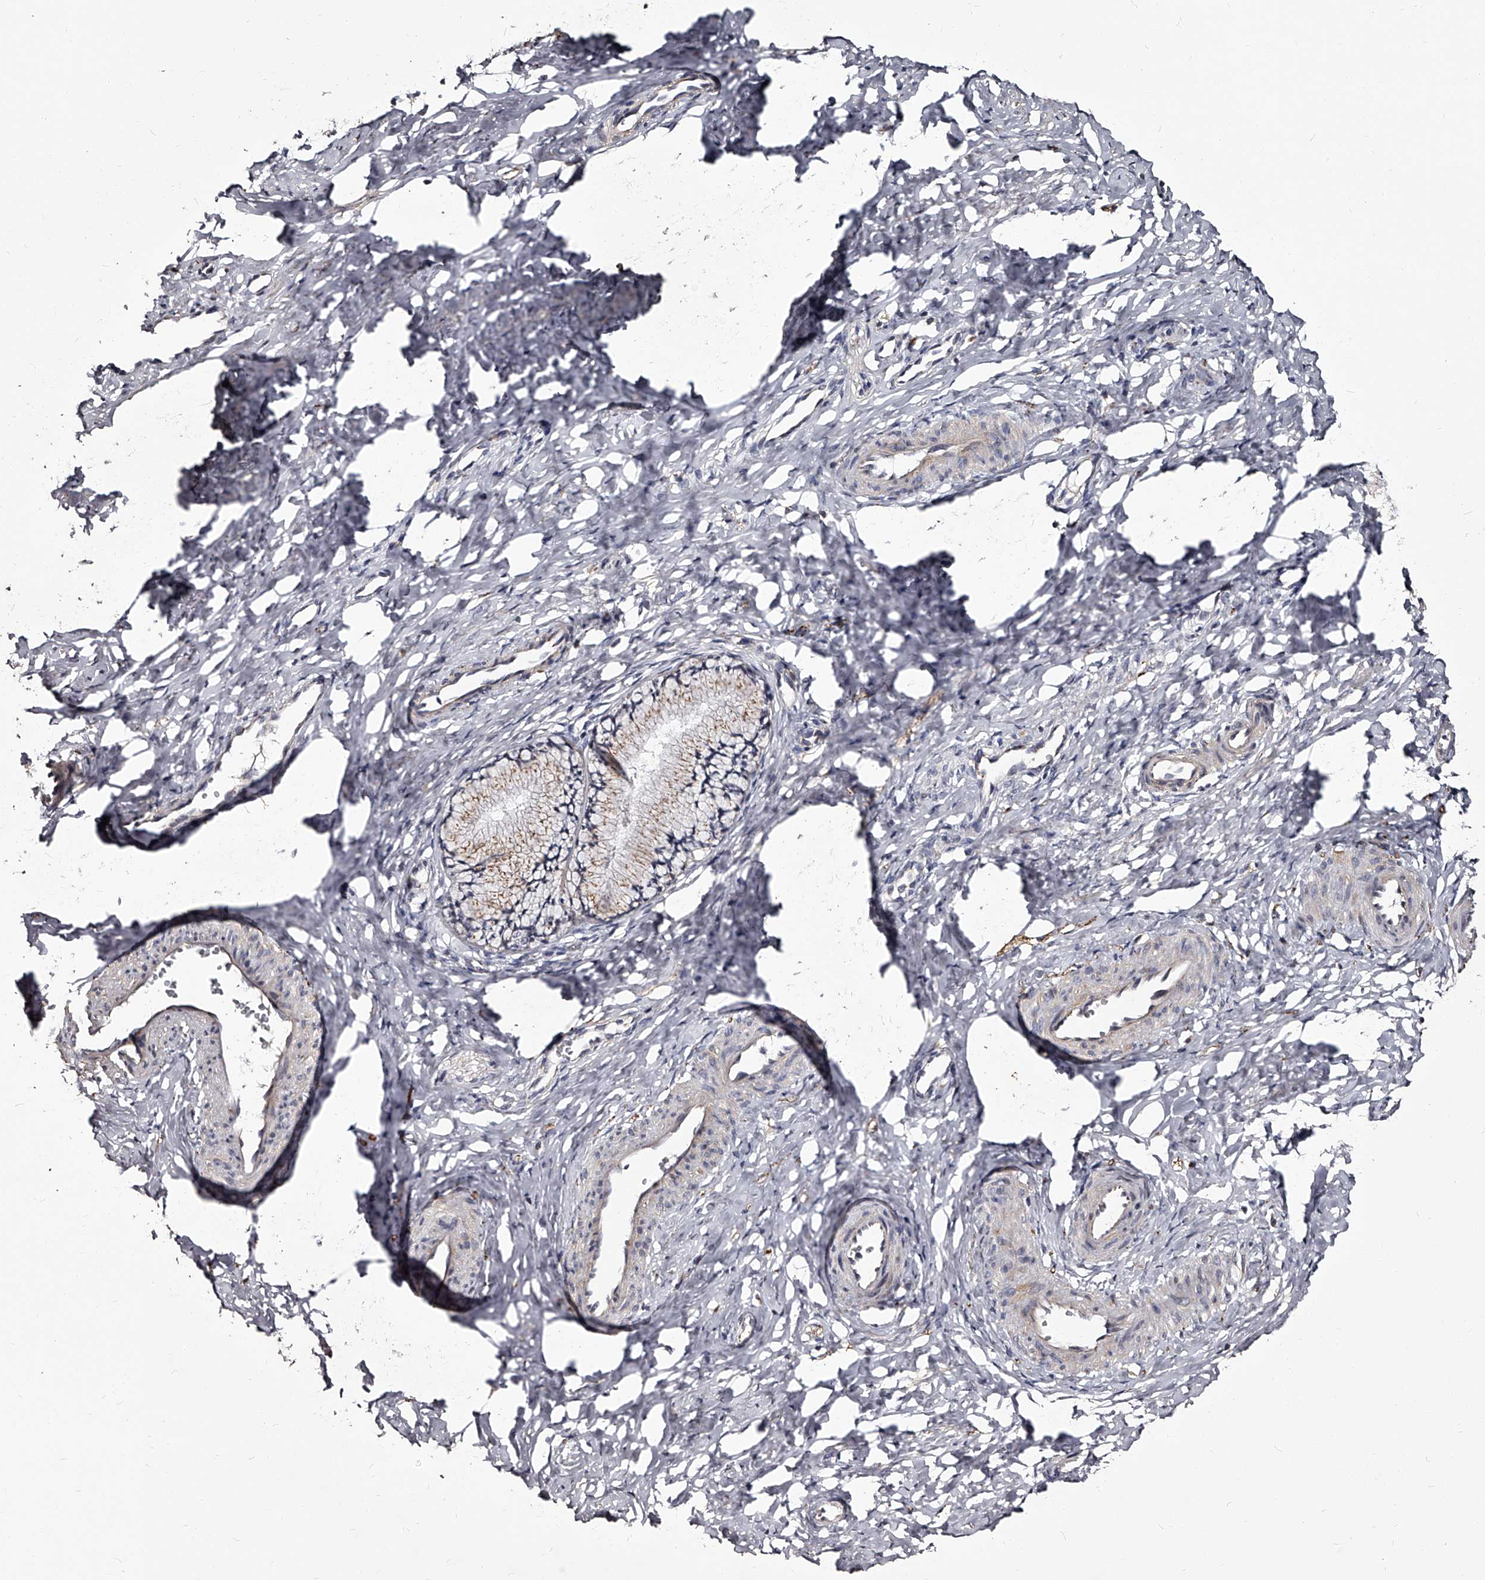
{"staining": {"intensity": "negative", "quantity": "none", "location": "none"}, "tissue": "cervix", "cell_type": "Glandular cells", "image_type": "normal", "snomed": [{"axis": "morphology", "description": "Normal tissue, NOS"}, {"axis": "topography", "description": "Cervix"}], "caption": "Cervix stained for a protein using immunohistochemistry (IHC) displays no expression glandular cells.", "gene": "RSC1A1", "patient": {"sex": "female", "age": 27}}